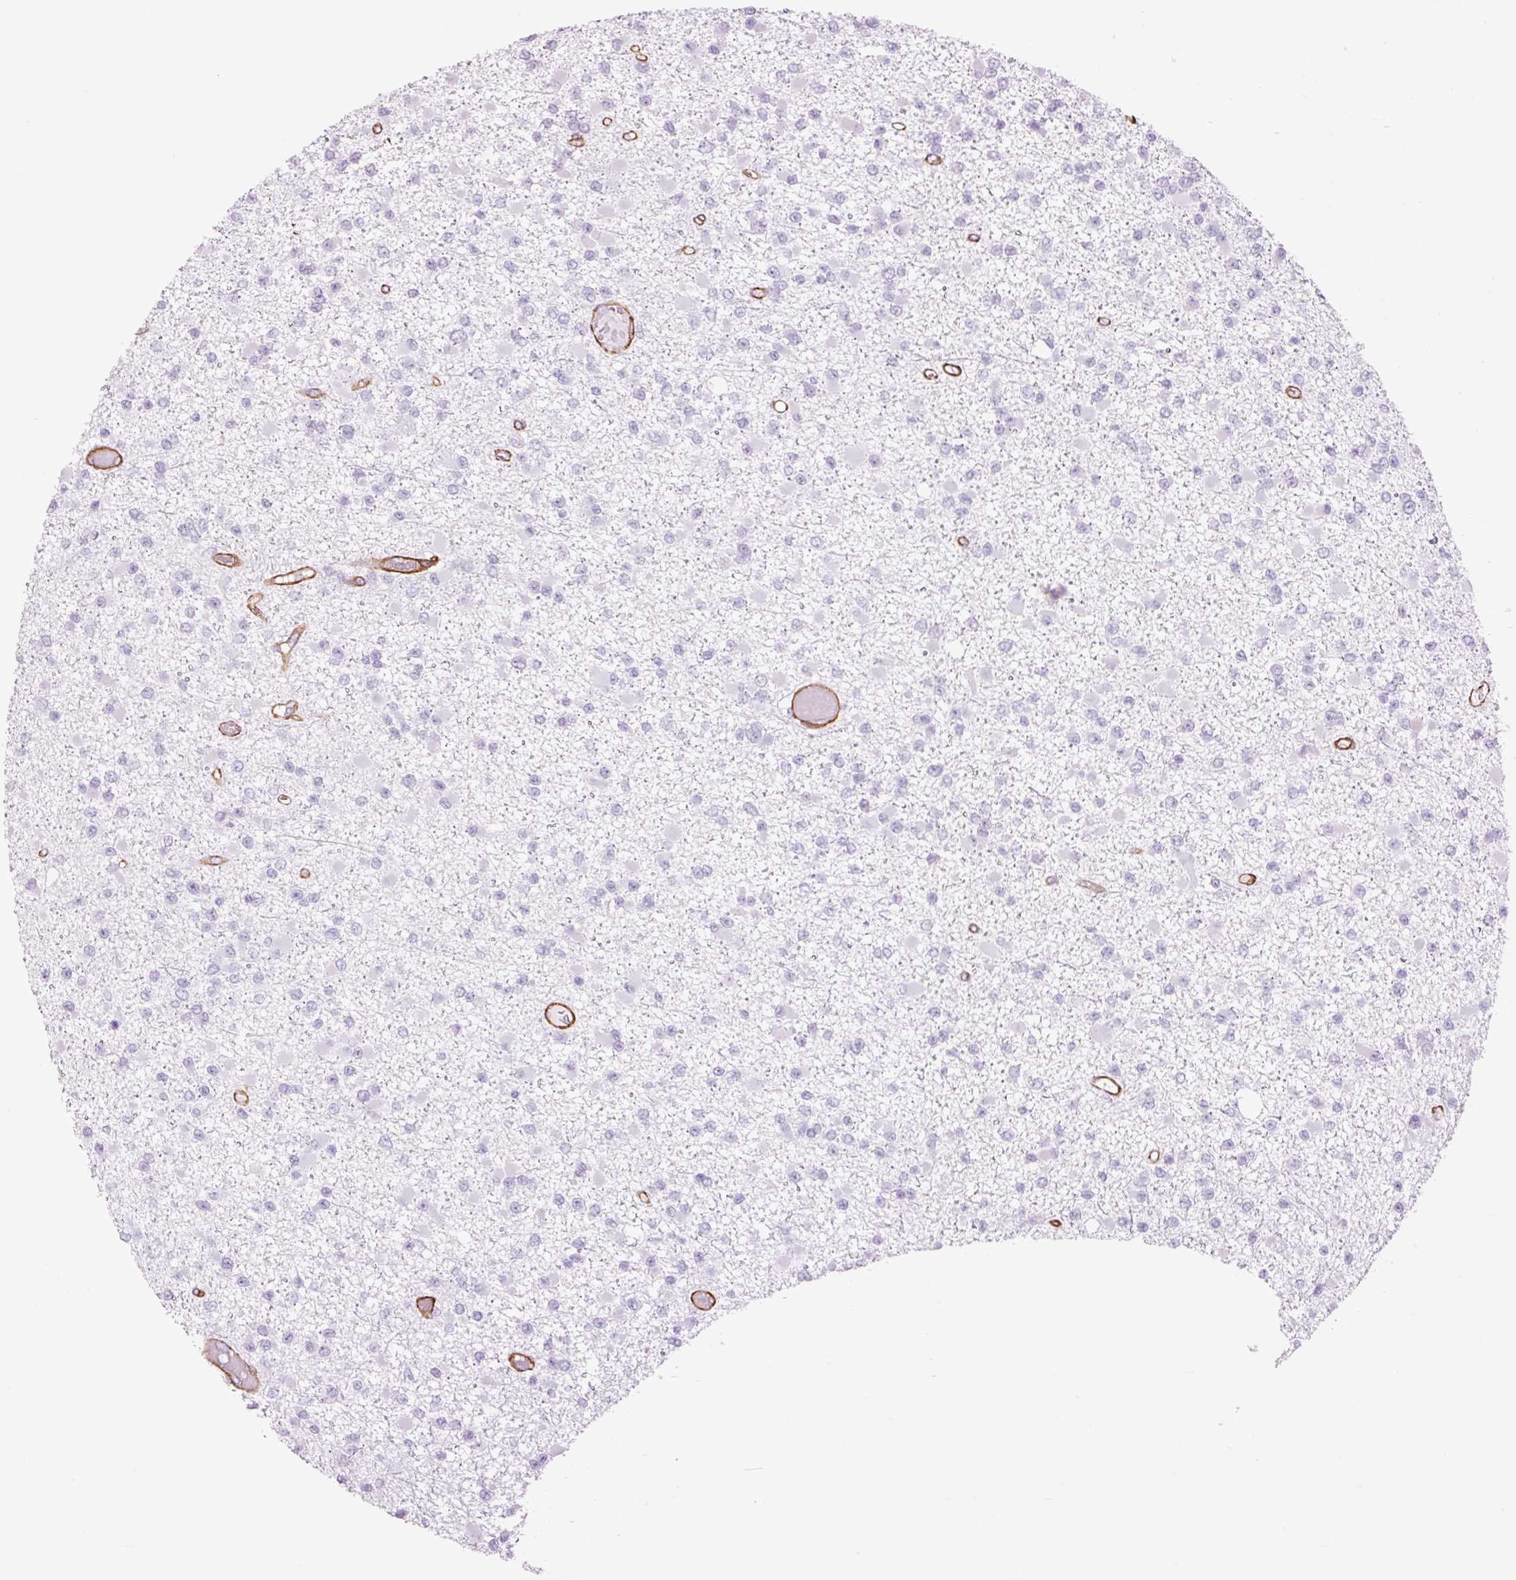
{"staining": {"intensity": "negative", "quantity": "none", "location": "none"}, "tissue": "glioma", "cell_type": "Tumor cells", "image_type": "cancer", "snomed": [{"axis": "morphology", "description": "Glioma, malignant, Low grade"}, {"axis": "topography", "description": "Brain"}], "caption": "IHC of human glioma exhibits no expression in tumor cells.", "gene": "CAV1", "patient": {"sex": "female", "age": 22}}